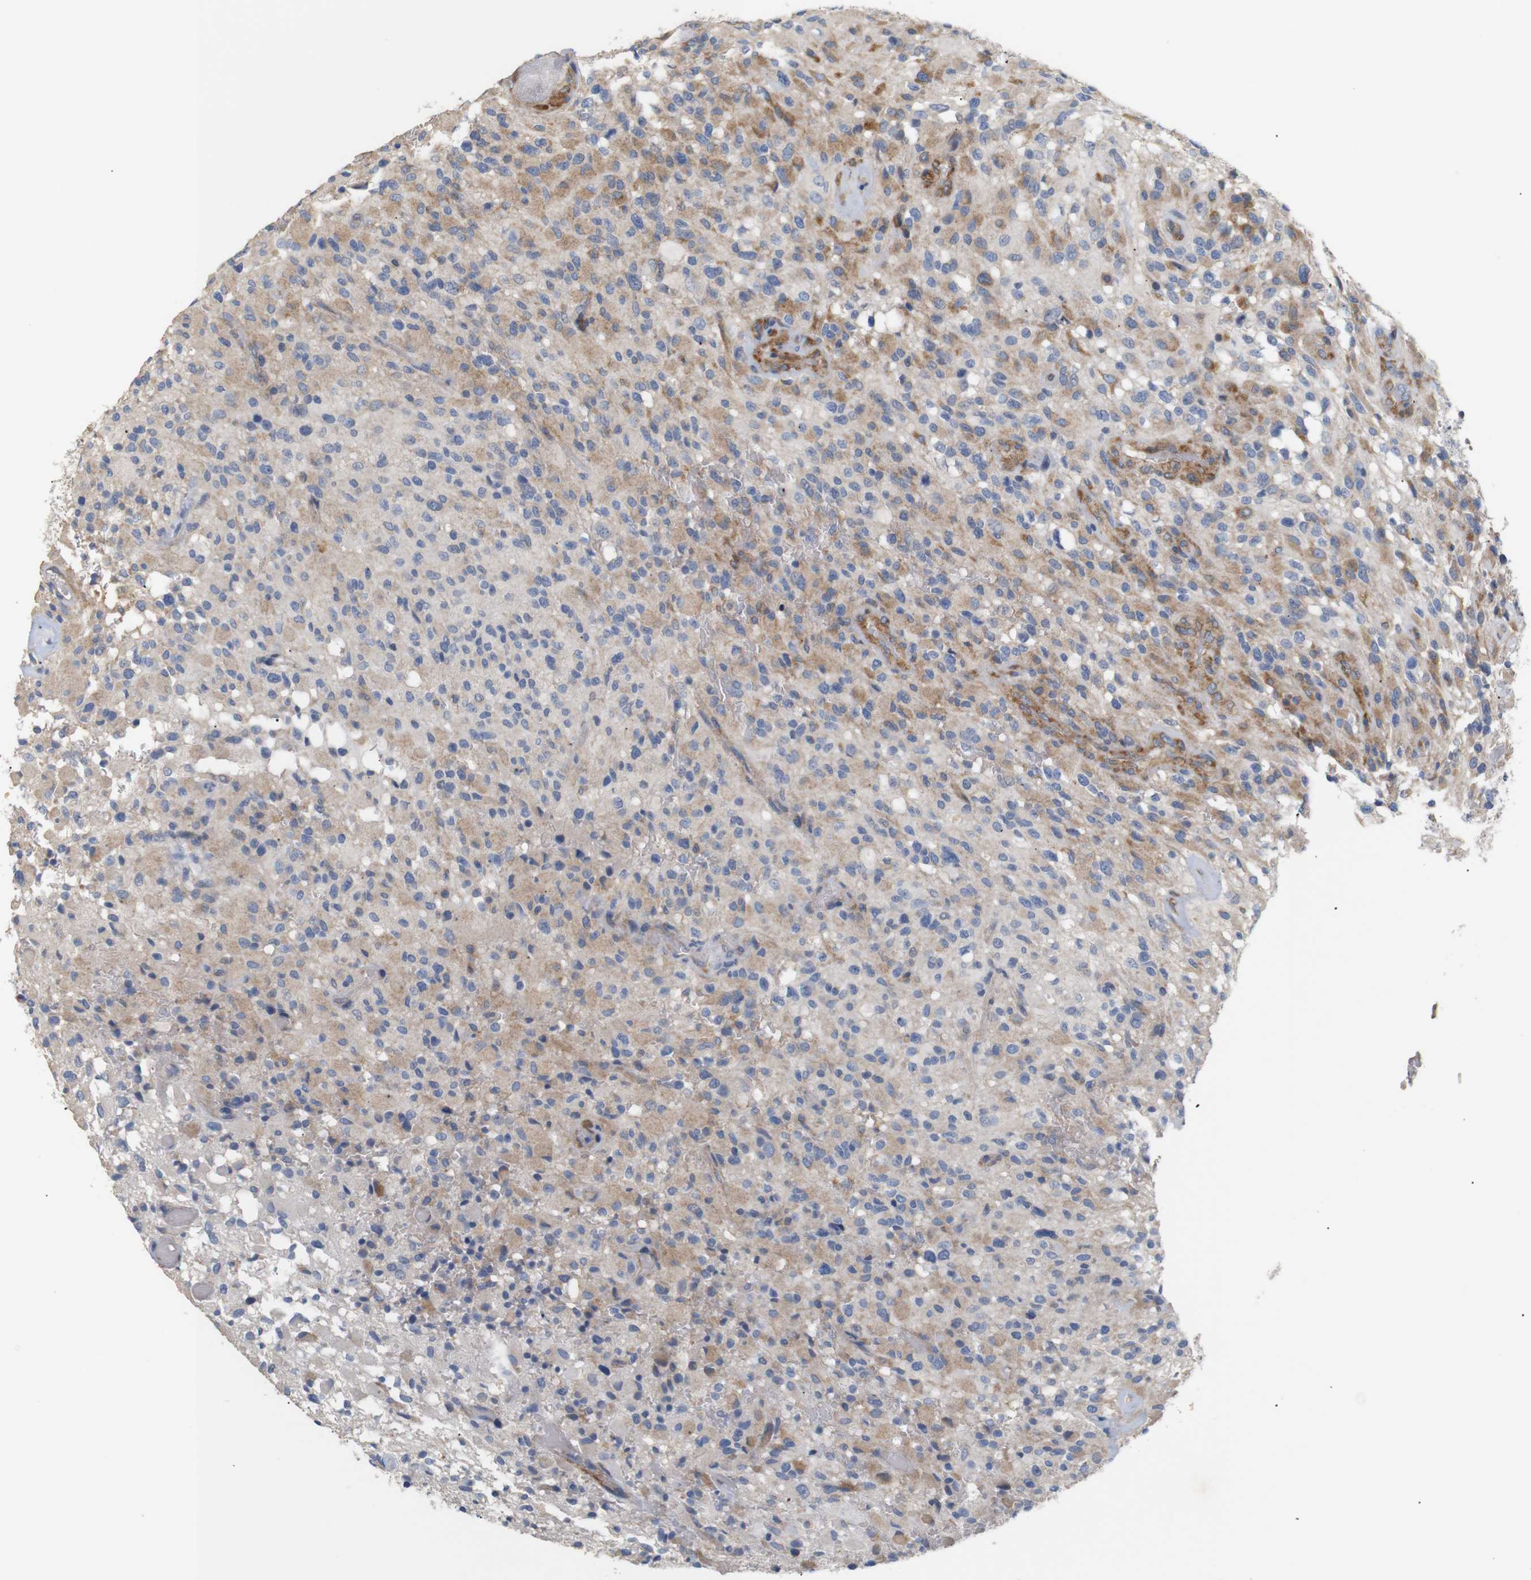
{"staining": {"intensity": "moderate", "quantity": ">75%", "location": "cytoplasmic/membranous"}, "tissue": "glioma", "cell_type": "Tumor cells", "image_type": "cancer", "snomed": [{"axis": "morphology", "description": "Glioma, malignant, High grade"}, {"axis": "topography", "description": "Brain"}], "caption": "DAB (3,3'-diaminobenzidine) immunohistochemical staining of glioma demonstrates moderate cytoplasmic/membranous protein positivity in about >75% of tumor cells. Nuclei are stained in blue.", "gene": "TRIM5", "patient": {"sex": "male", "age": 71}}